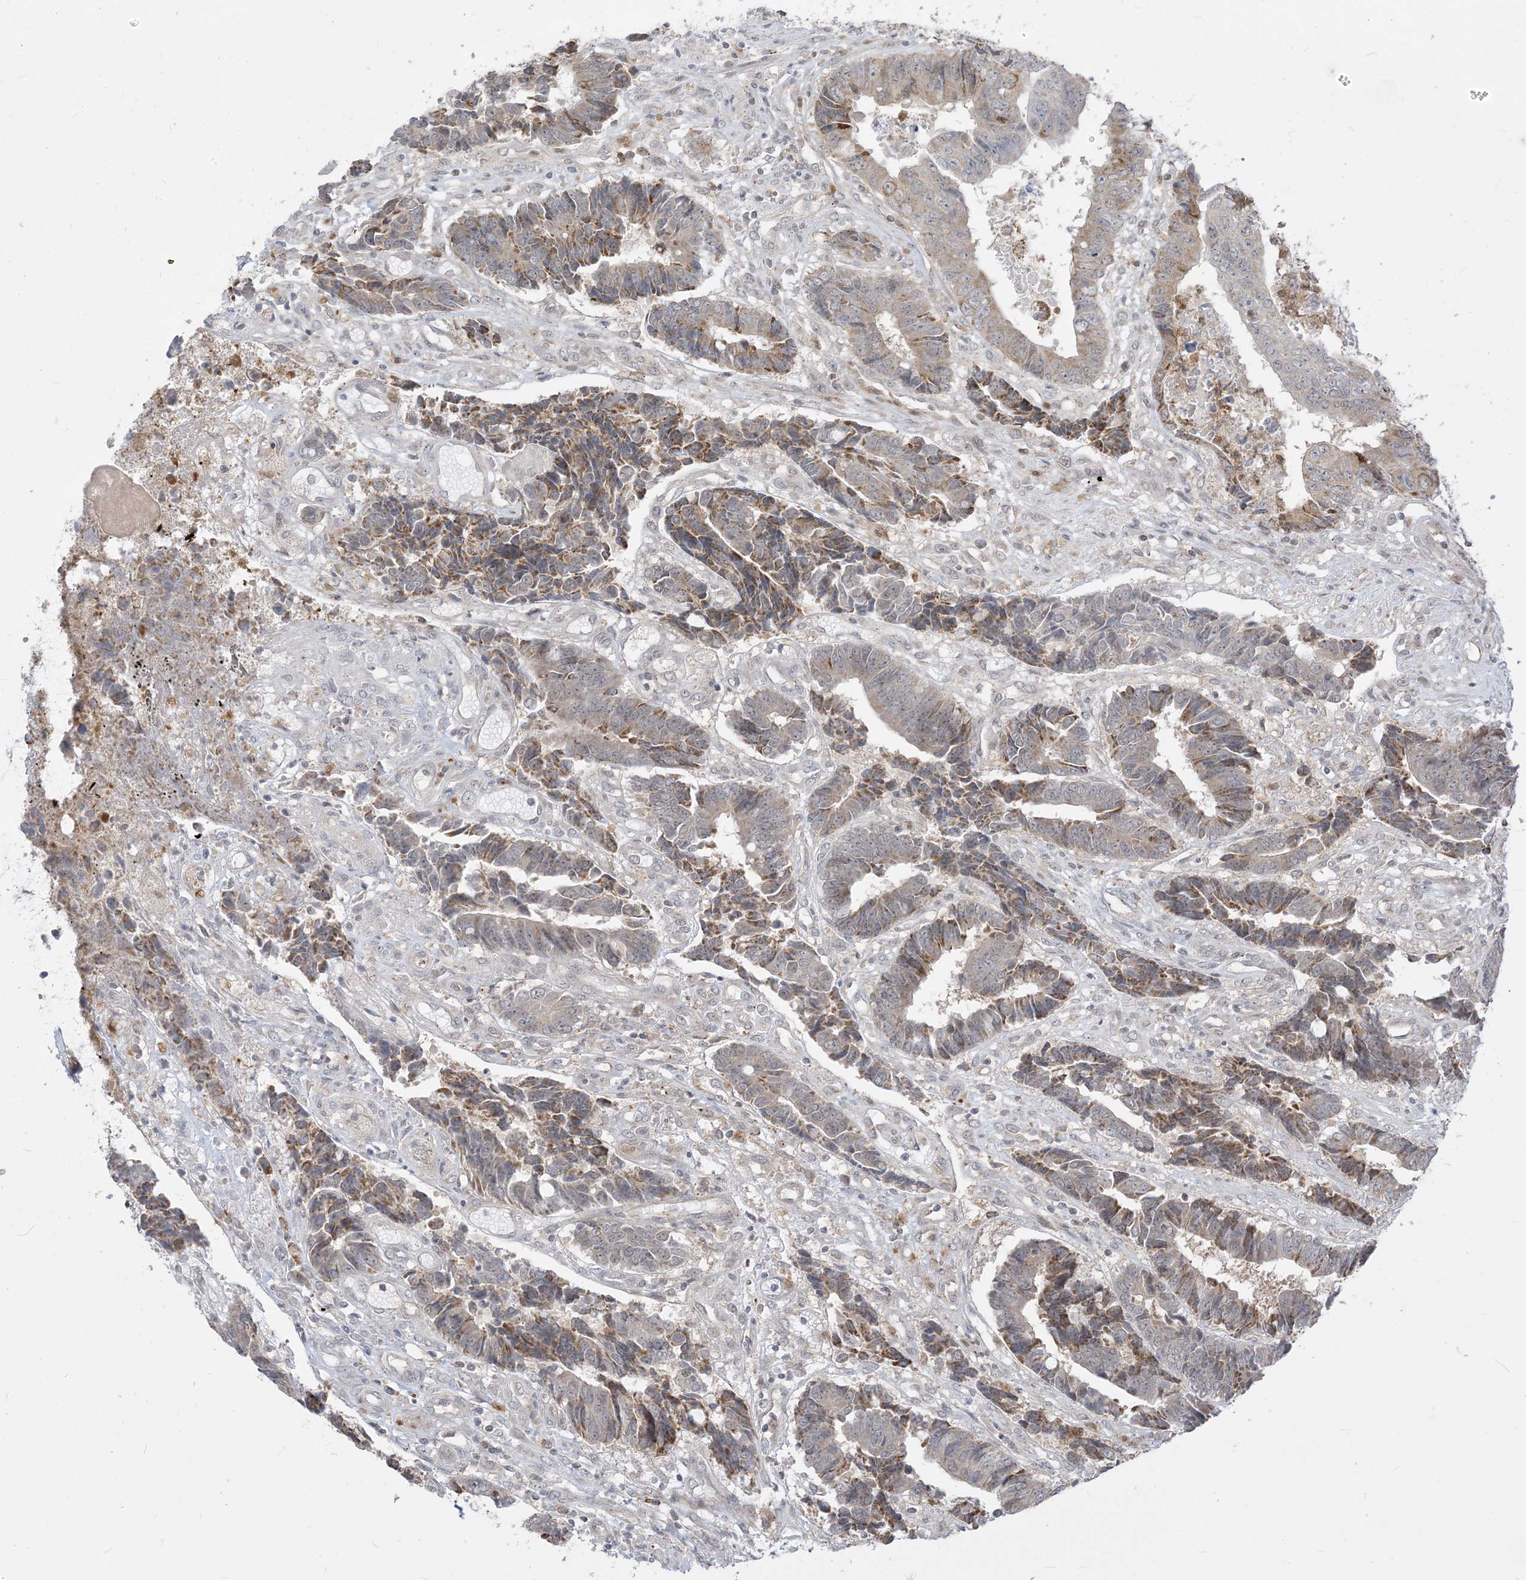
{"staining": {"intensity": "weak", "quantity": "25%-75%", "location": "cytoplasmic/membranous"}, "tissue": "colorectal cancer", "cell_type": "Tumor cells", "image_type": "cancer", "snomed": [{"axis": "morphology", "description": "Adenocarcinoma, NOS"}, {"axis": "topography", "description": "Rectum"}], "caption": "Immunohistochemical staining of human colorectal adenocarcinoma reveals low levels of weak cytoplasmic/membranous protein expression in approximately 25%-75% of tumor cells. The staining was performed using DAB, with brown indicating positive protein expression. Nuclei are stained blue with hematoxylin.", "gene": "KANSL3", "patient": {"sex": "male", "age": 84}}